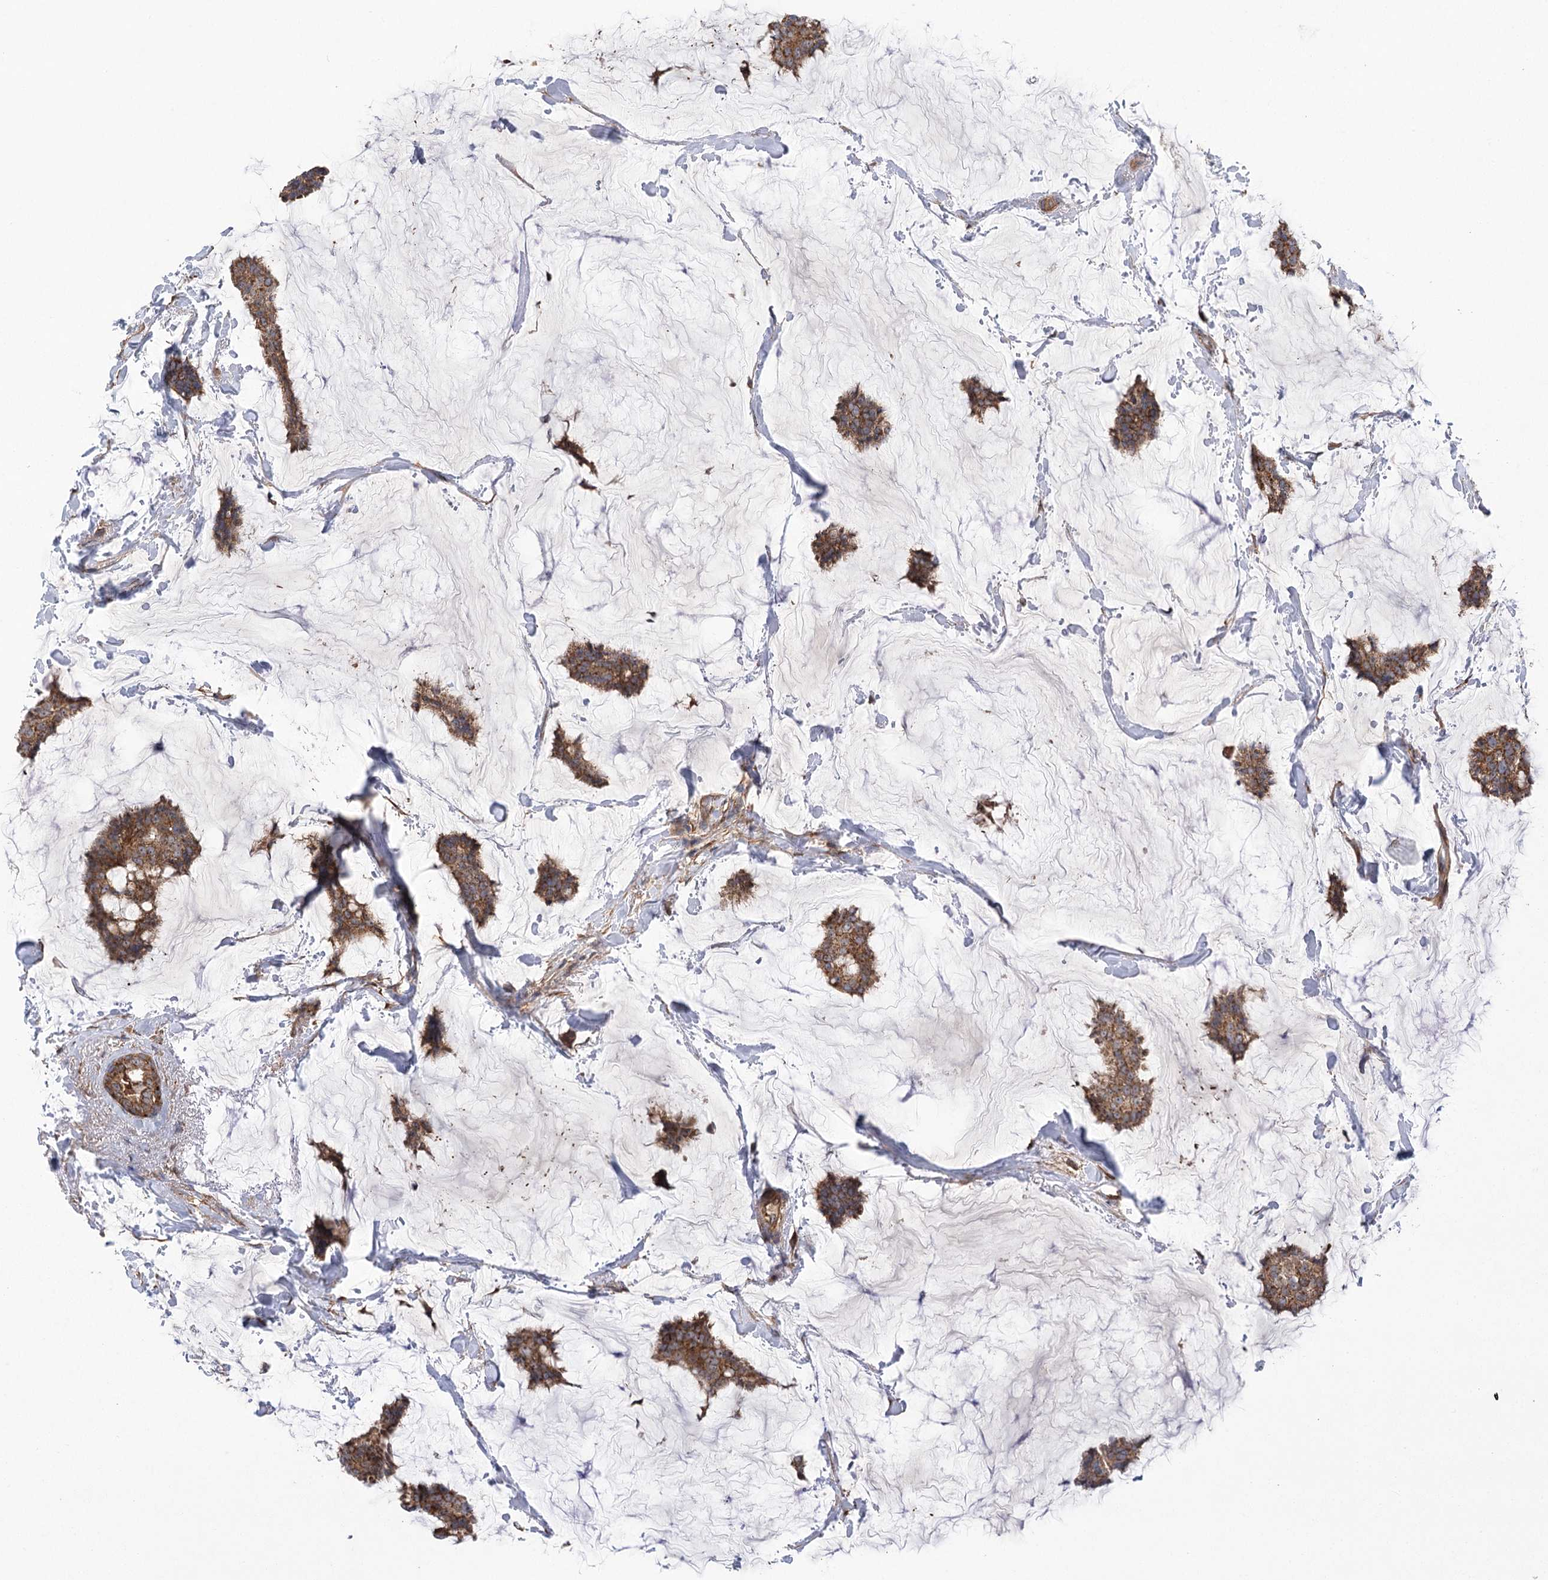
{"staining": {"intensity": "moderate", "quantity": ">75%", "location": "cytoplasmic/membranous"}, "tissue": "breast cancer", "cell_type": "Tumor cells", "image_type": "cancer", "snomed": [{"axis": "morphology", "description": "Duct carcinoma"}, {"axis": "topography", "description": "Breast"}], "caption": "Protein expression by IHC displays moderate cytoplasmic/membranous positivity in about >75% of tumor cells in breast infiltrating ductal carcinoma.", "gene": "RWDD4", "patient": {"sex": "female", "age": 93}}